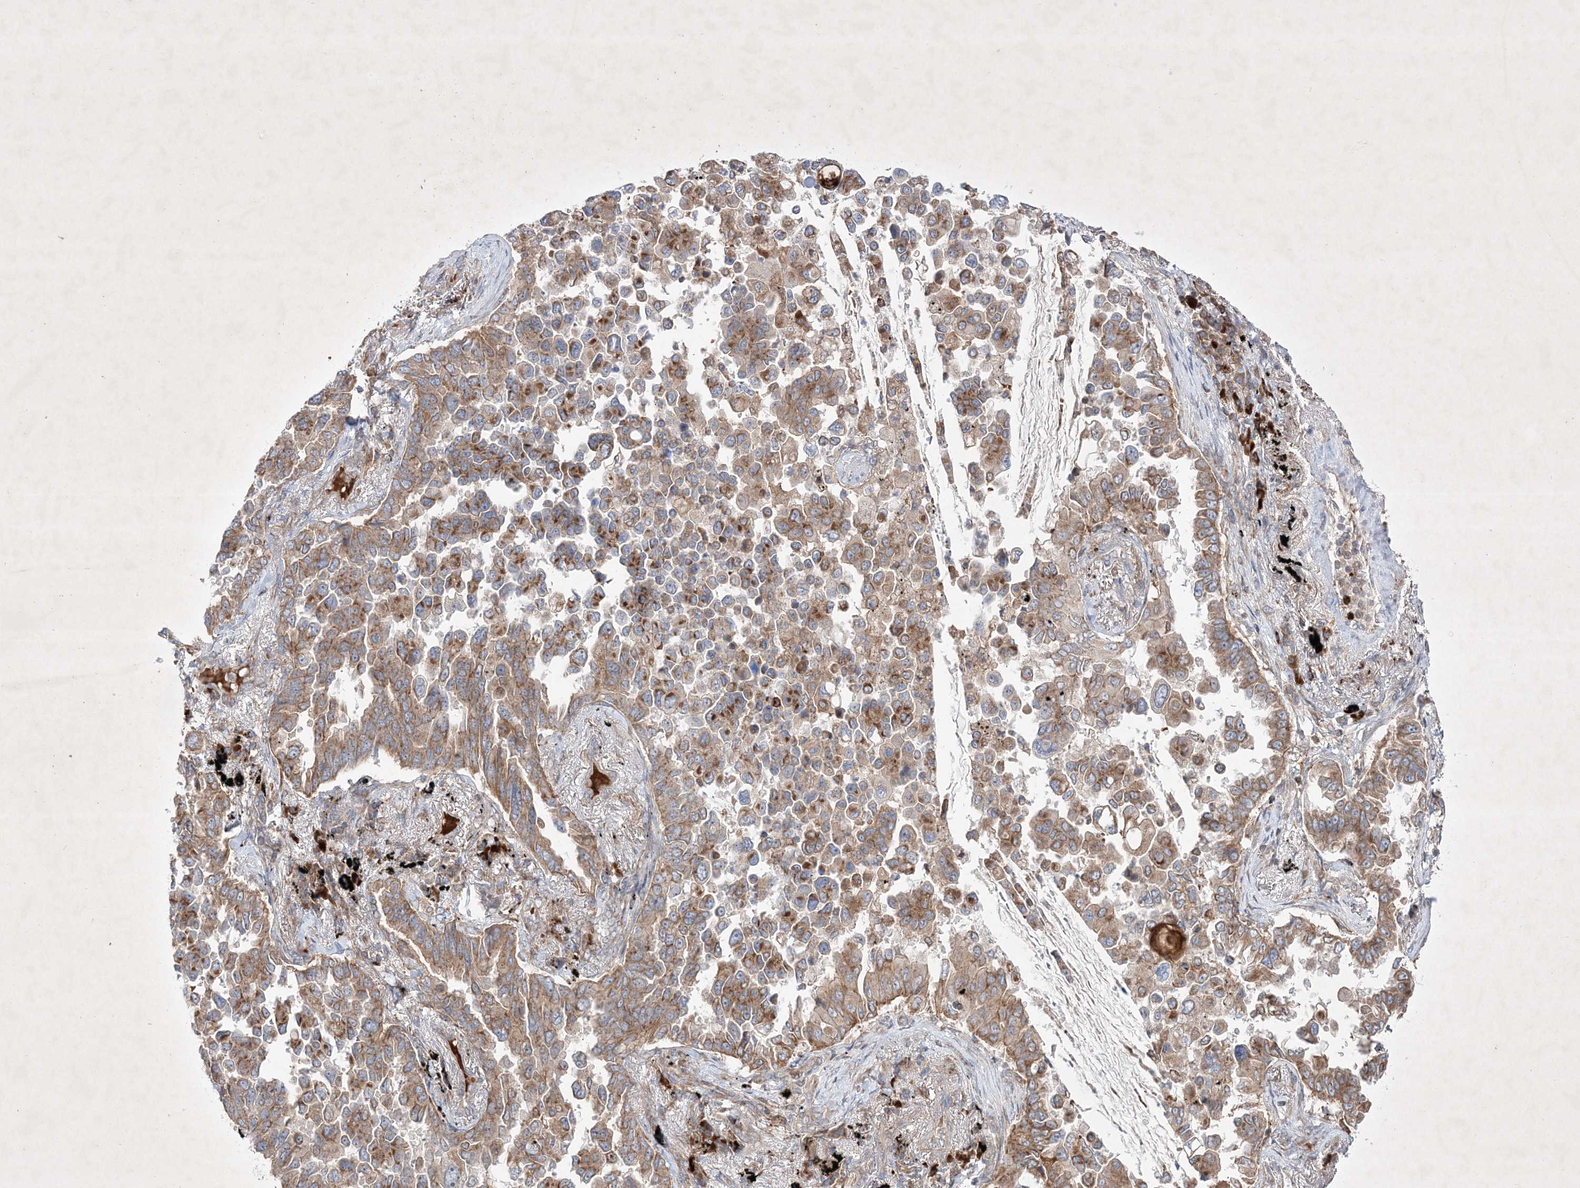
{"staining": {"intensity": "moderate", "quantity": ">75%", "location": "cytoplasmic/membranous"}, "tissue": "lung cancer", "cell_type": "Tumor cells", "image_type": "cancer", "snomed": [{"axis": "morphology", "description": "Adenocarcinoma, NOS"}, {"axis": "topography", "description": "Lung"}], "caption": "A photomicrograph showing moderate cytoplasmic/membranous positivity in approximately >75% of tumor cells in lung adenocarcinoma, as visualized by brown immunohistochemical staining.", "gene": "OPA1", "patient": {"sex": "female", "age": 67}}